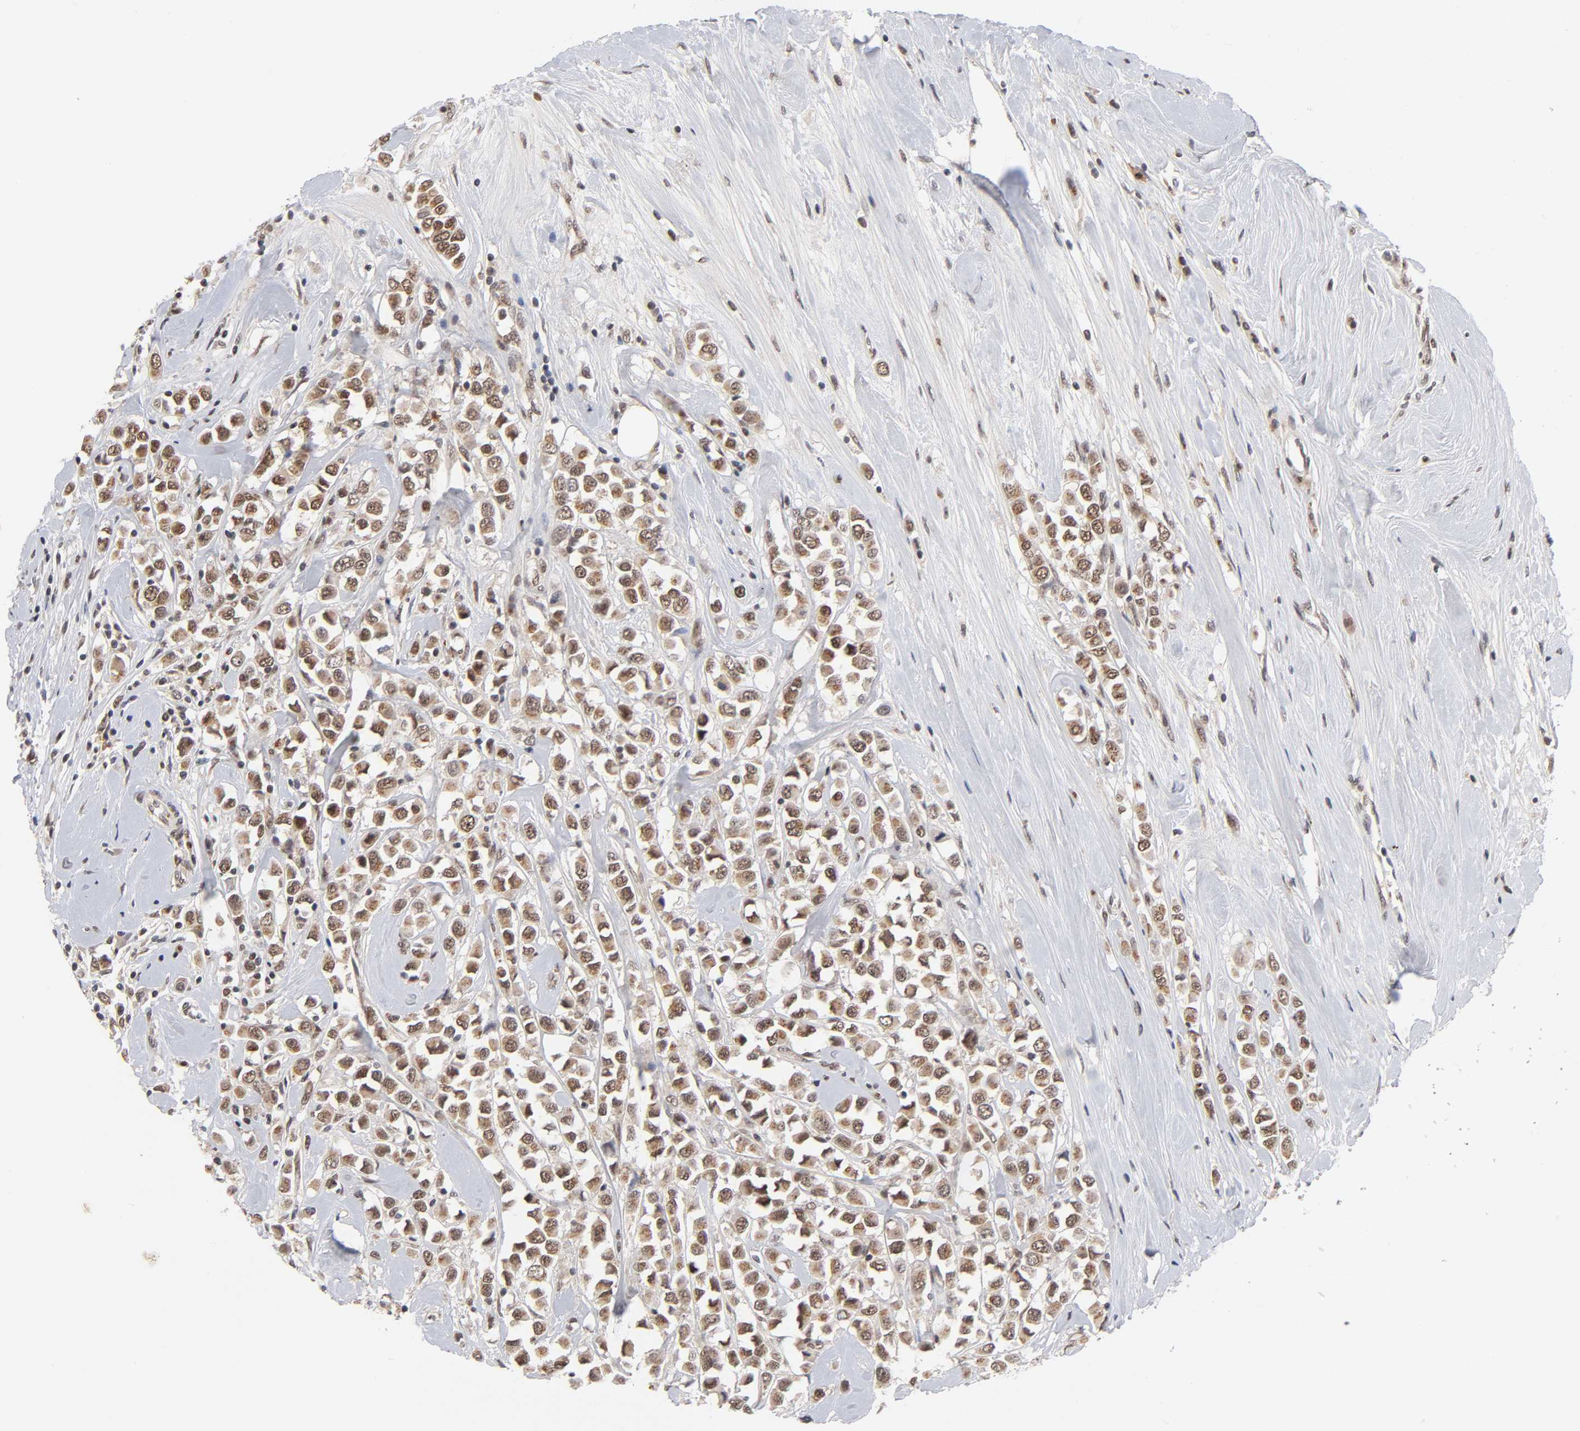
{"staining": {"intensity": "strong", "quantity": ">75%", "location": "cytoplasmic/membranous,nuclear"}, "tissue": "breast cancer", "cell_type": "Tumor cells", "image_type": "cancer", "snomed": [{"axis": "morphology", "description": "Duct carcinoma"}, {"axis": "topography", "description": "Breast"}], "caption": "Breast cancer (infiltrating ductal carcinoma) stained for a protein reveals strong cytoplasmic/membranous and nuclear positivity in tumor cells. (Stains: DAB (3,3'-diaminobenzidine) in brown, nuclei in blue, Microscopy: brightfield microscopy at high magnification).", "gene": "EP300", "patient": {"sex": "female", "age": 61}}